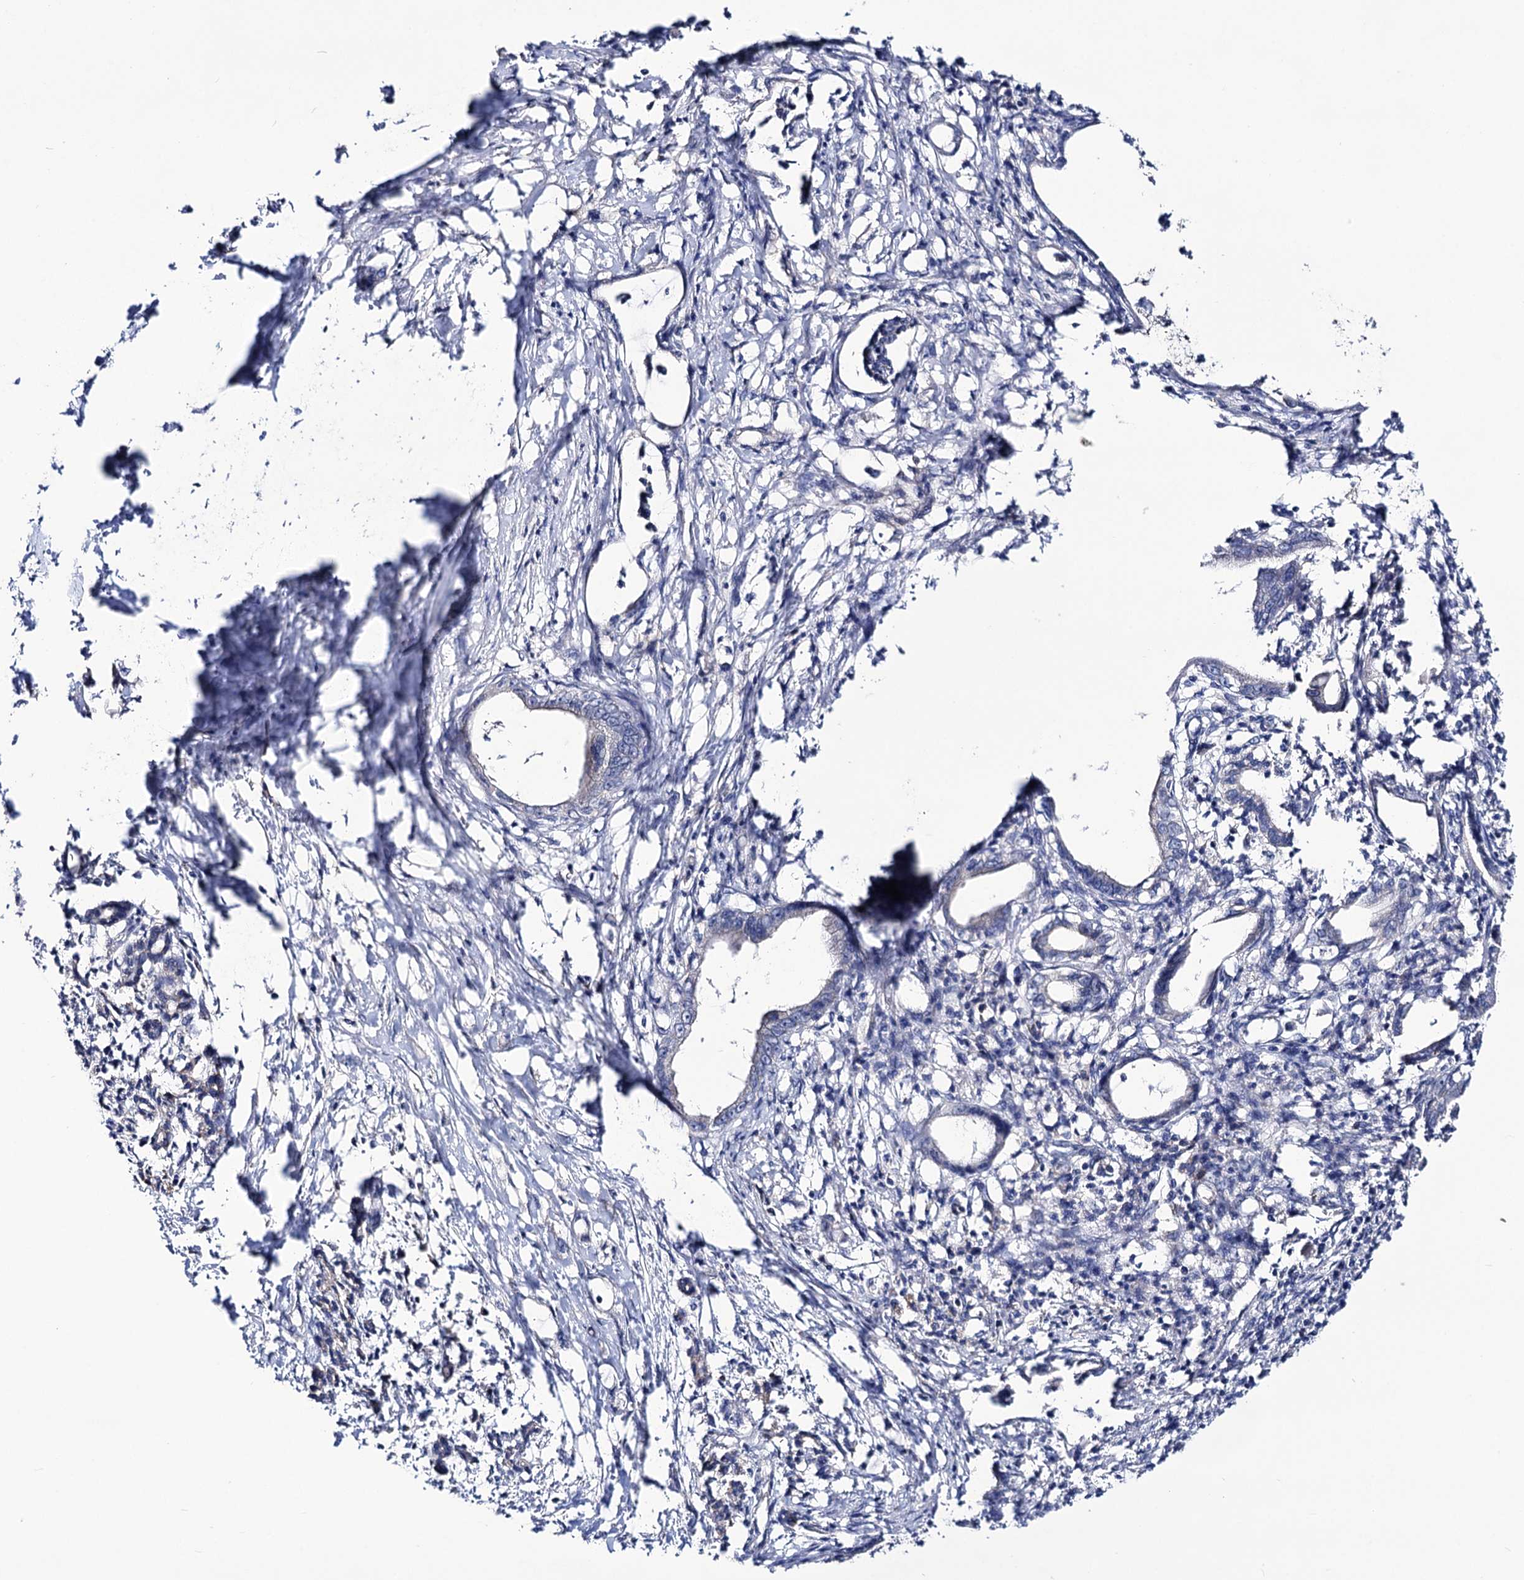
{"staining": {"intensity": "negative", "quantity": "none", "location": "none"}, "tissue": "pancreatic cancer", "cell_type": "Tumor cells", "image_type": "cancer", "snomed": [{"axis": "morphology", "description": "Adenocarcinoma, NOS"}, {"axis": "topography", "description": "Pancreas"}], "caption": "The image demonstrates no staining of tumor cells in pancreatic adenocarcinoma. Nuclei are stained in blue.", "gene": "PPP1R32", "patient": {"sex": "female", "age": 55}}